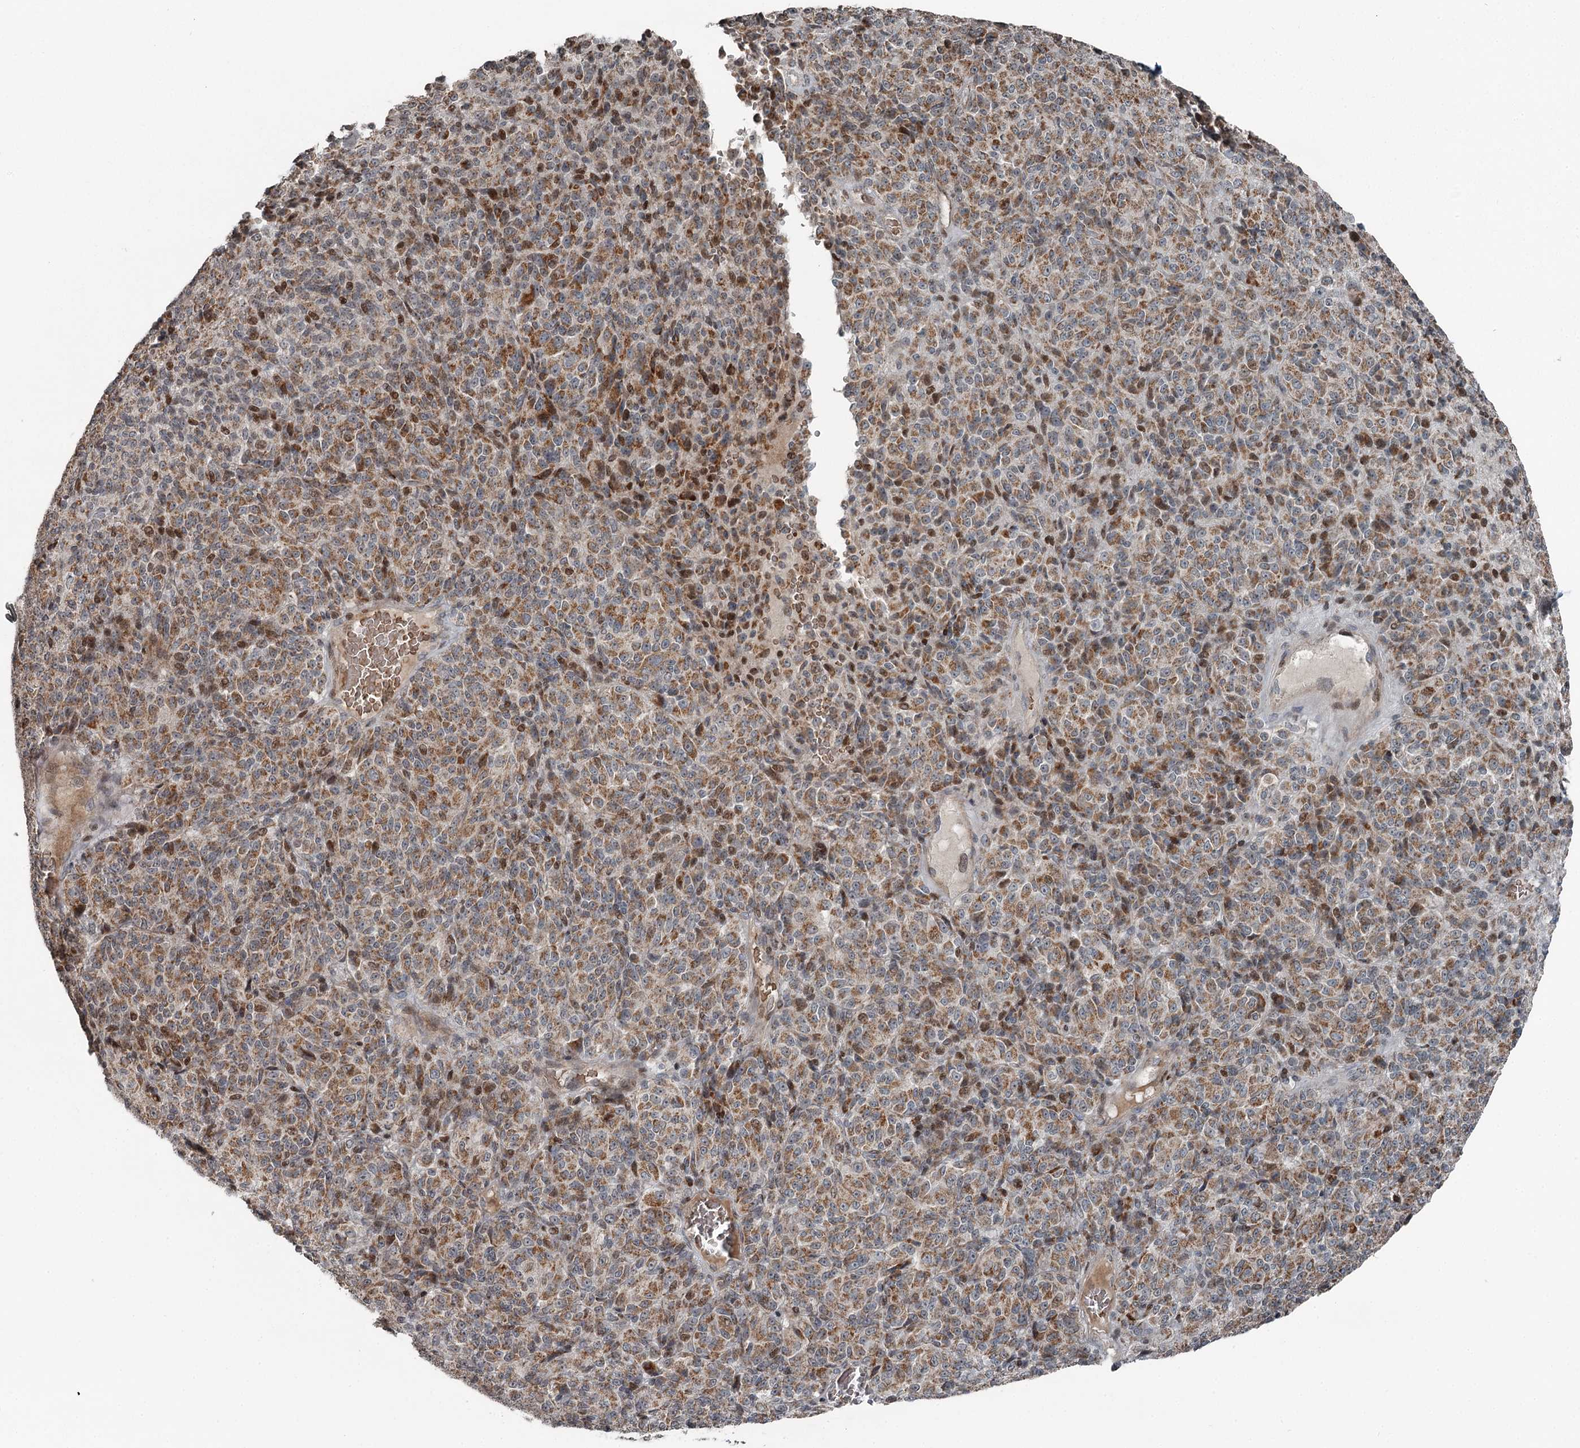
{"staining": {"intensity": "moderate", "quantity": ">75%", "location": "cytoplasmic/membranous"}, "tissue": "melanoma", "cell_type": "Tumor cells", "image_type": "cancer", "snomed": [{"axis": "morphology", "description": "Malignant melanoma, Metastatic site"}, {"axis": "topography", "description": "Brain"}], "caption": "Brown immunohistochemical staining in malignant melanoma (metastatic site) demonstrates moderate cytoplasmic/membranous expression in approximately >75% of tumor cells. (DAB (3,3'-diaminobenzidine) IHC, brown staining for protein, blue staining for nuclei).", "gene": "RASSF8", "patient": {"sex": "female", "age": 56}}